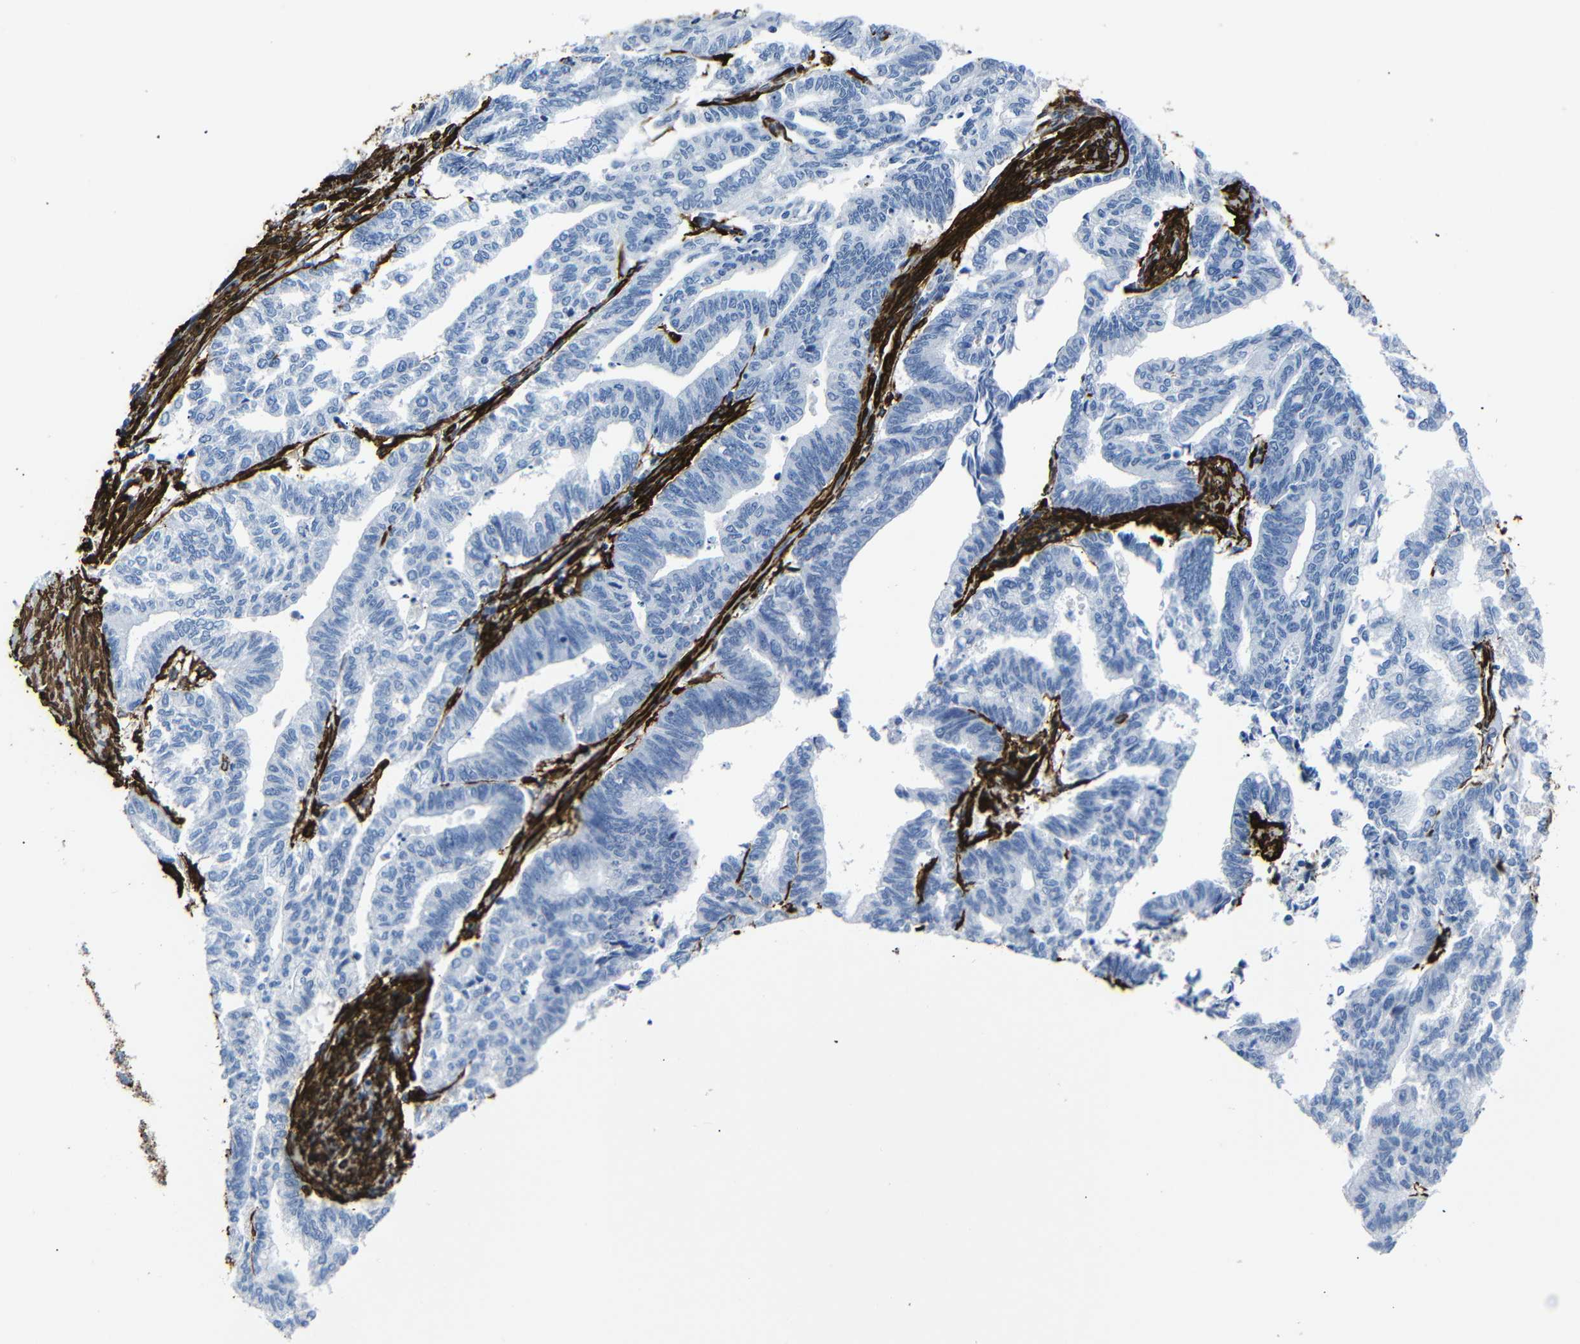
{"staining": {"intensity": "negative", "quantity": "none", "location": "none"}, "tissue": "endometrial cancer", "cell_type": "Tumor cells", "image_type": "cancer", "snomed": [{"axis": "morphology", "description": "Adenocarcinoma, NOS"}, {"axis": "topography", "description": "Endometrium"}], "caption": "This histopathology image is of adenocarcinoma (endometrial) stained with immunohistochemistry (IHC) to label a protein in brown with the nuclei are counter-stained blue. There is no staining in tumor cells. (DAB (3,3'-diaminobenzidine) IHC, high magnification).", "gene": "ACTA2", "patient": {"sex": "female", "age": 79}}